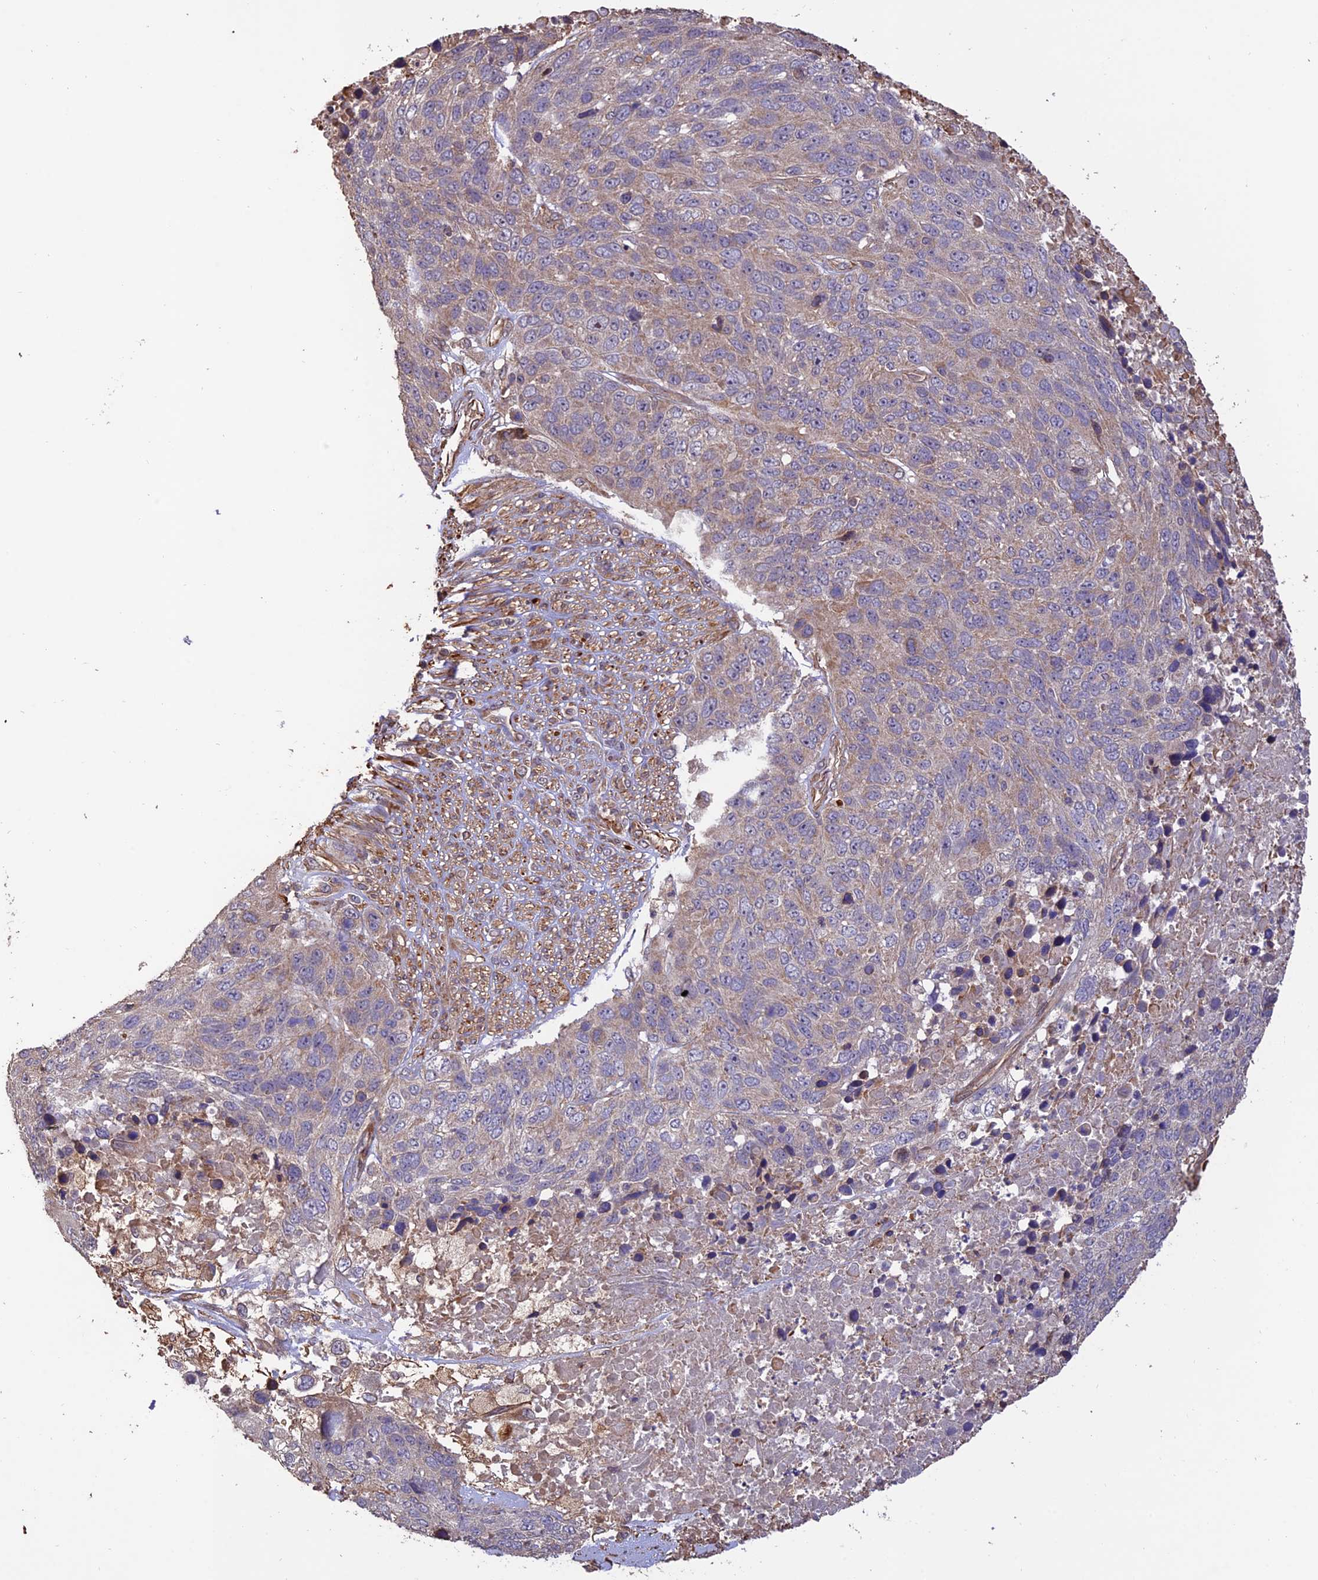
{"staining": {"intensity": "weak", "quantity": "<25%", "location": "cytoplasmic/membranous"}, "tissue": "lung cancer", "cell_type": "Tumor cells", "image_type": "cancer", "snomed": [{"axis": "morphology", "description": "Normal tissue, NOS"}, {"axis": "morphology", "description": "Squamous cell carcinoma, NOS"}, {"axis": "topography", "description": "Lymph node"}, {"axis": "topography", "description": "Lung"}], "caption": "Immunohistochemistry image of human lung cancer (squamous cell carcinoma) stained for a protein (brown), which exhibits no staining in tumor cells. (DAB immunohistochemistry (IHC) with hematoxylin counter stain).", "gene": "CREBL2", "patient": {"sex": "male", "age": 66}}